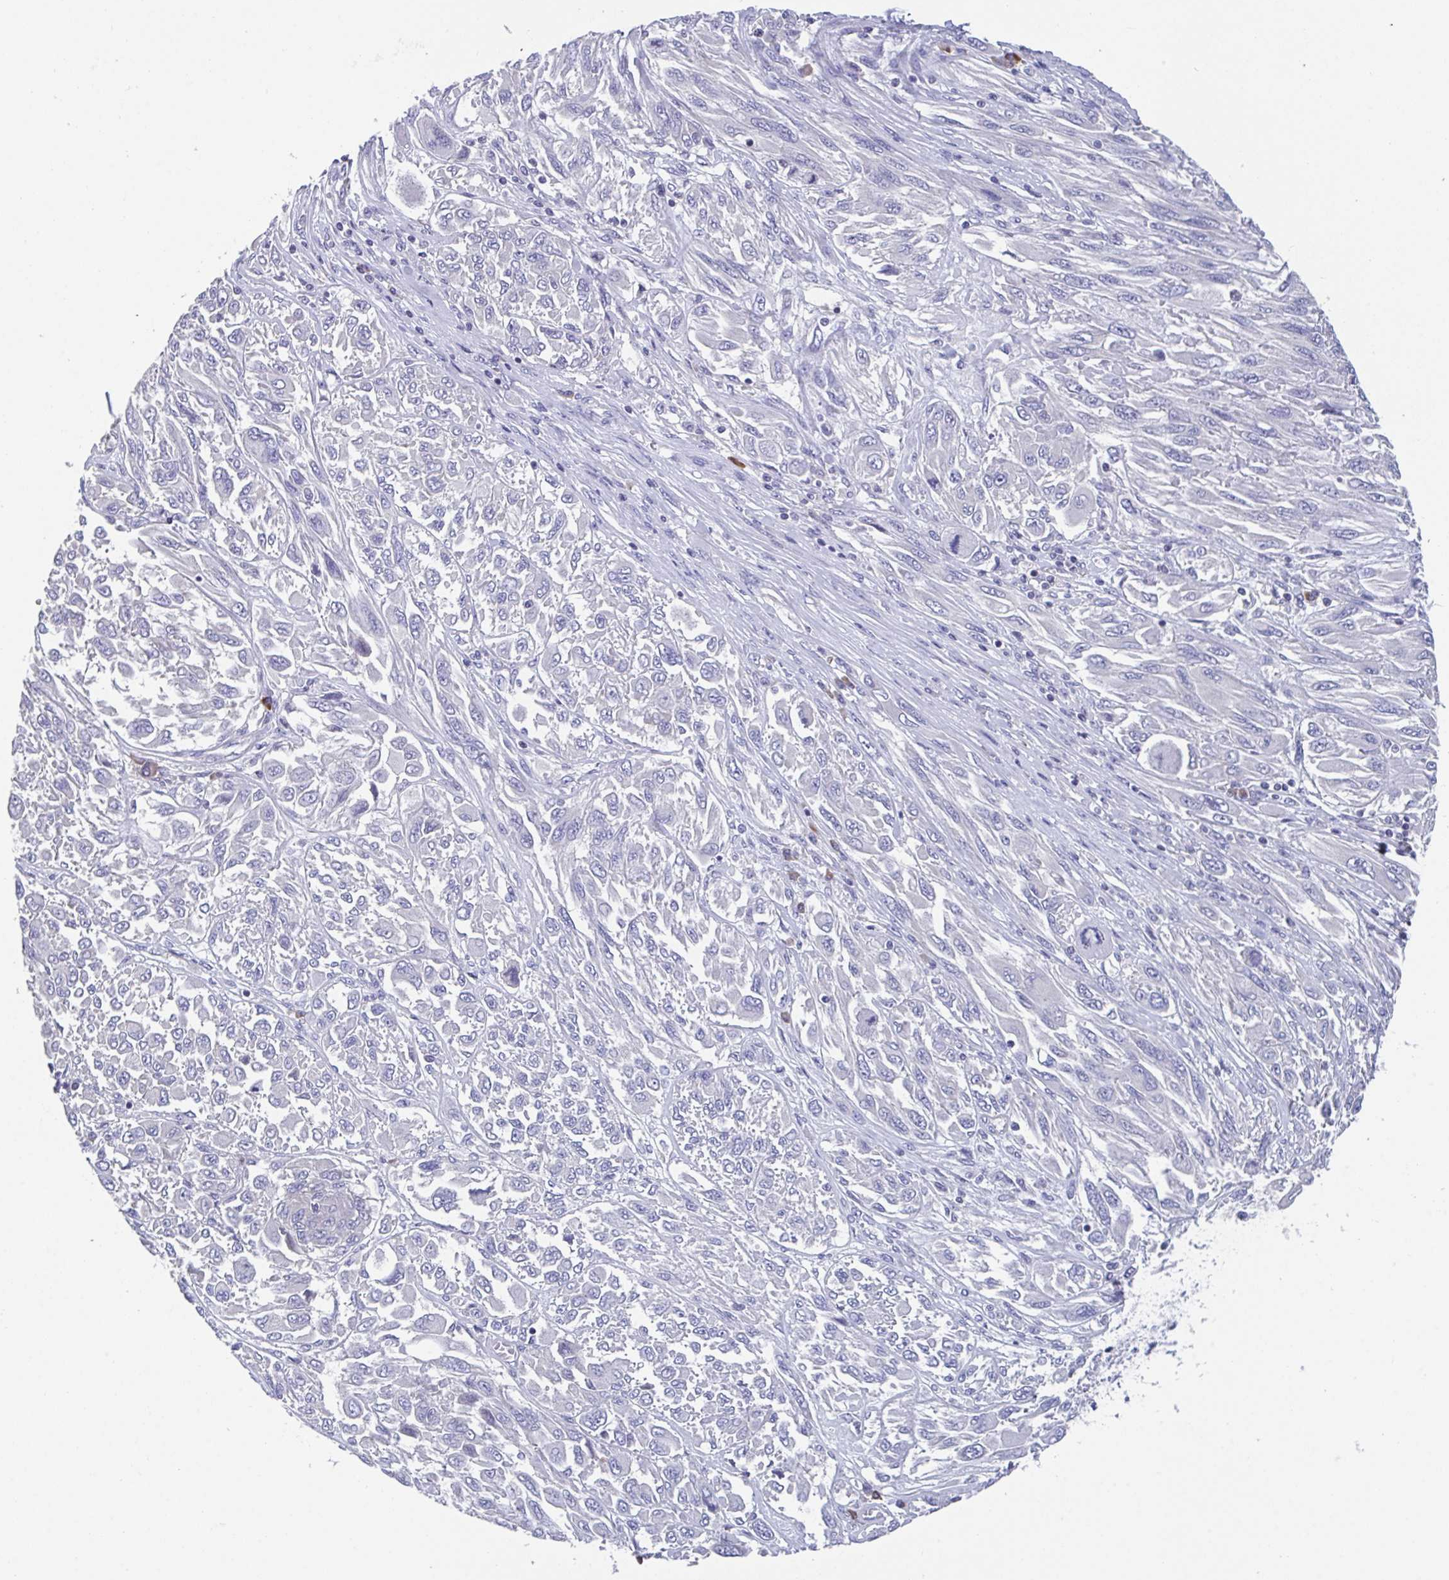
{"staining": {"intensity": "negative", "quantity": "none", "location": "none"}, "tissue": "melanoma", "cell_type": "Tumor cells", "image_type": "cancer", "snomed": [{"axis": "morphology", "description": "Malignant melanoma, NOS"}, {"axis": "topography", "description": "Skin"}], "caption": "A high-resolution histopathology image shows immunohistochemistry (IHC) staining of malignant melanoma, which shows no significant positivity in tumor cells. (Brightfield microscopy of DAB (3,3'-diaminobenzidine) immunohistochemistry at high magnification).", "gene": "LRRC58", "patient": {"sex": "female", "age": 91}}